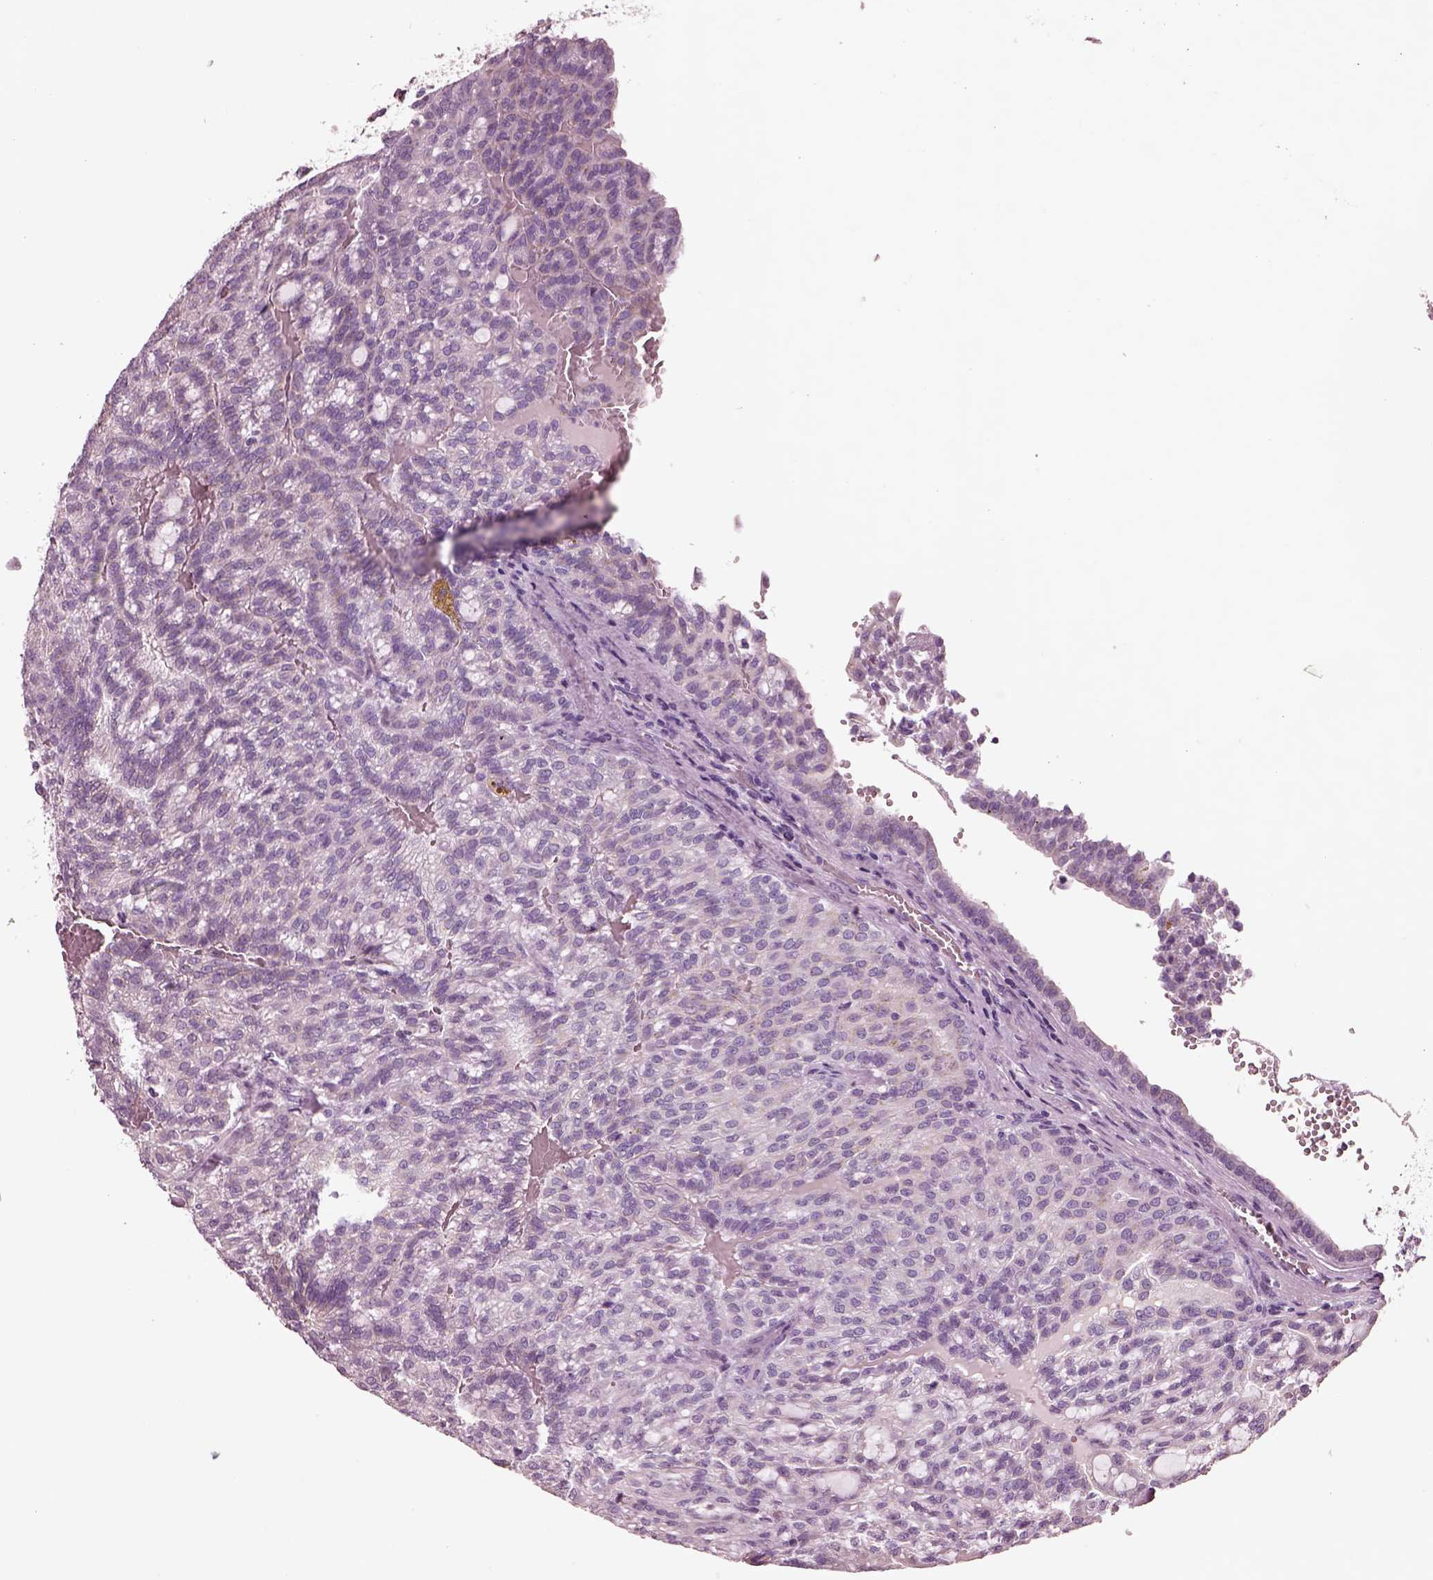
{"staining": {"intensity": "negative", "quantity": "none", "location": "none"}, "tissue": "renal cancer", "cell_type": "Tumor cells", "image_type": "cancer", "snomed": [{"axis": "morphology", "description": "Adenocarcinoma, NOS"}, {"axis": "topography", "description": "Kidney"}], "caption": "This is a photomicrograph of immunohistochemistry (IHC) staining of renal adenocarcinoma, which shows no positivity in tumor cells.", "gene": "NMRK2", "patient": {"sex": "male", "age": 63}}